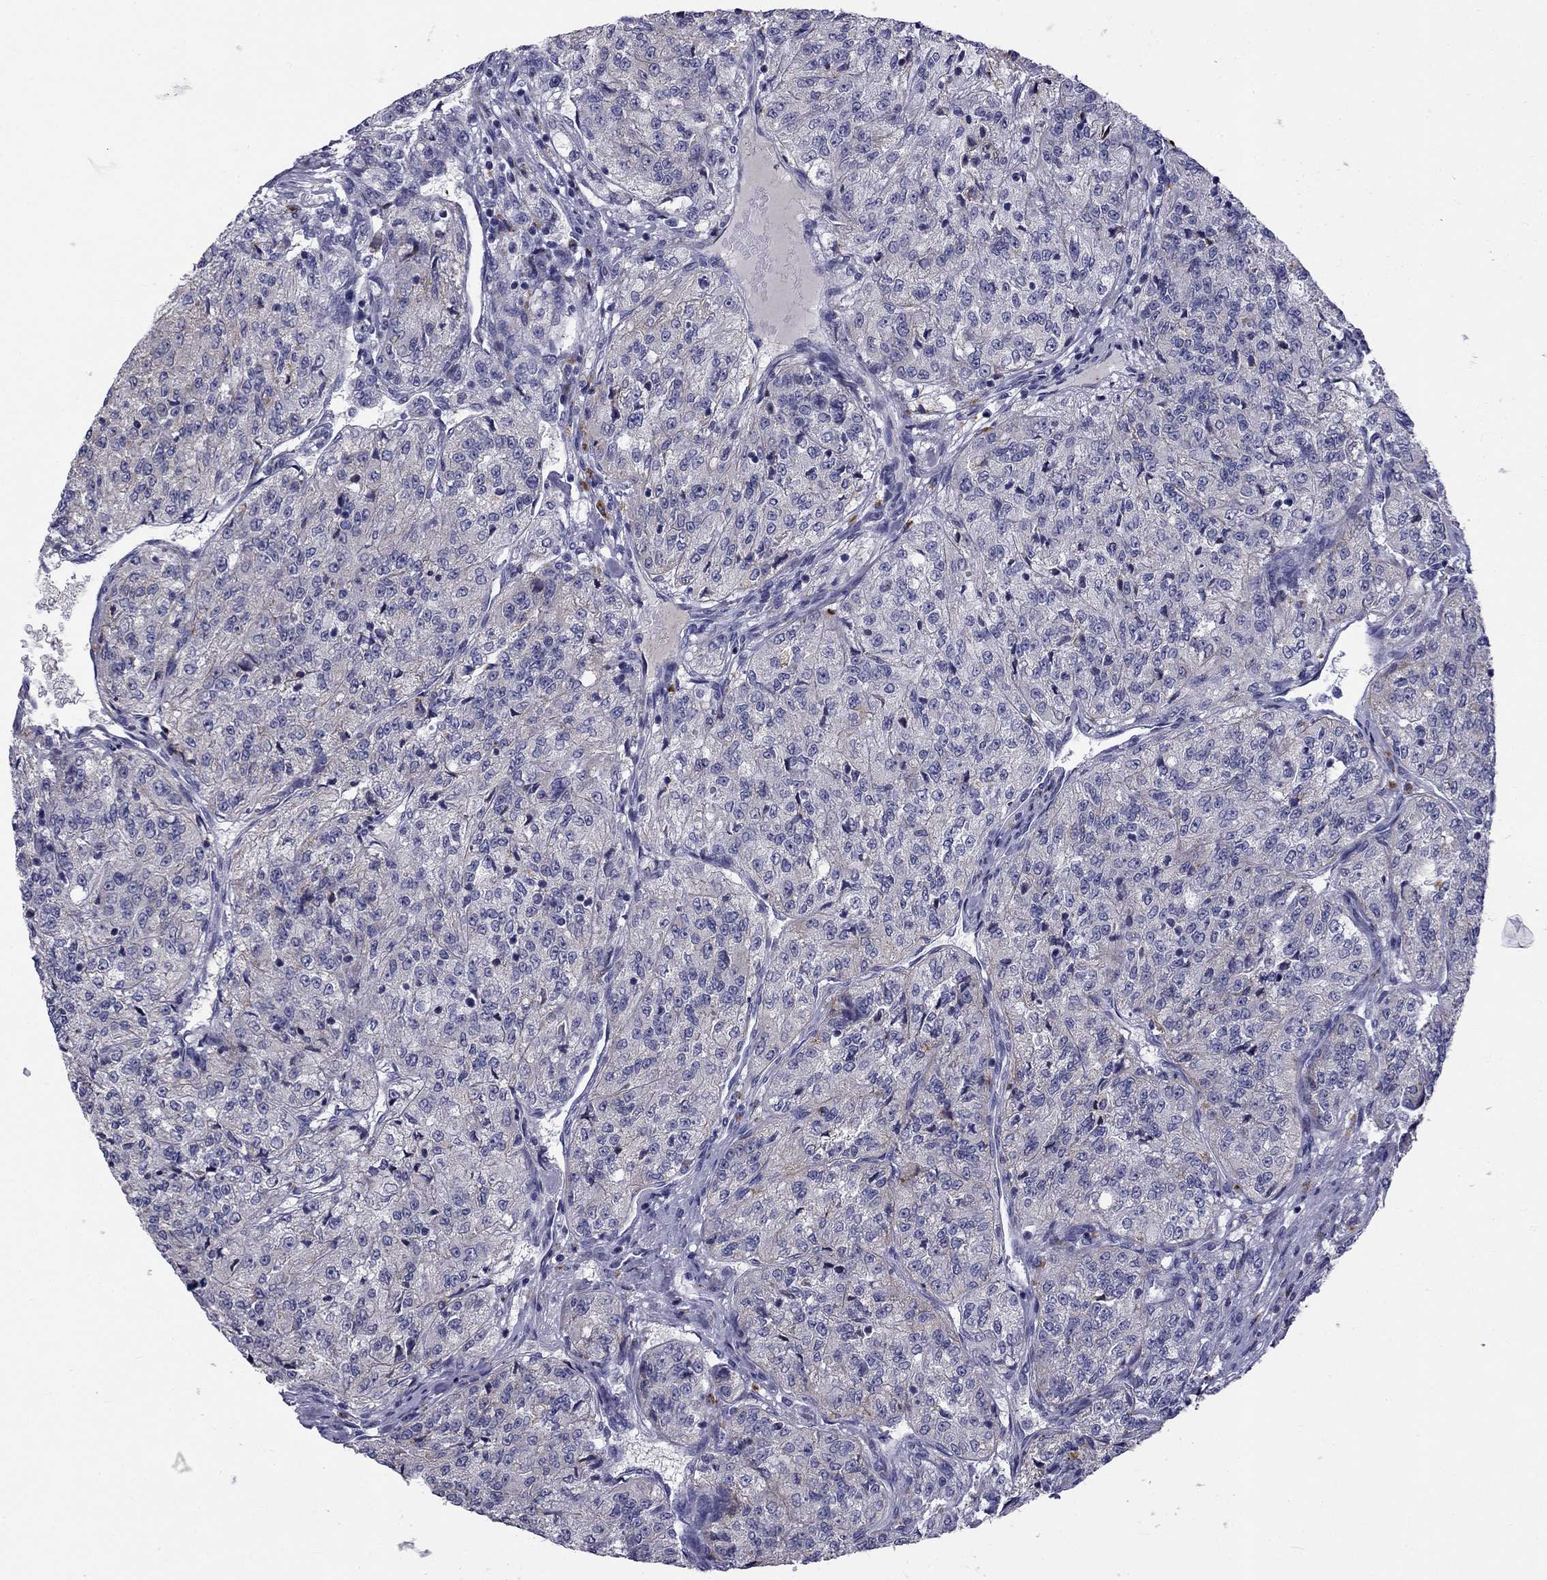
{"staining": {"intensity": "negative", "quantity": "none", "location": "none"}, "tissue": "renal cancer", "cell_type": "Tumor cells", "image_type": "cancer", "snomed": [{"axis": "morphology", "description": "Adenocarcinoma, NOS"}, {"axis": "topography", "description": "Kidney"}], "caption": "IHC micrograph of neoplastic tissue: human renal cancer (adenocarcinoma) stained with DAB demonstrates no significant protein positivity in tumor cells. (DAB (3,3'-diaminobenzidine) IHC visualized using brightfield microscopy, high magnification).", "gene": "CLPSL2", "patient": {"sex": "female", "age": 63}}